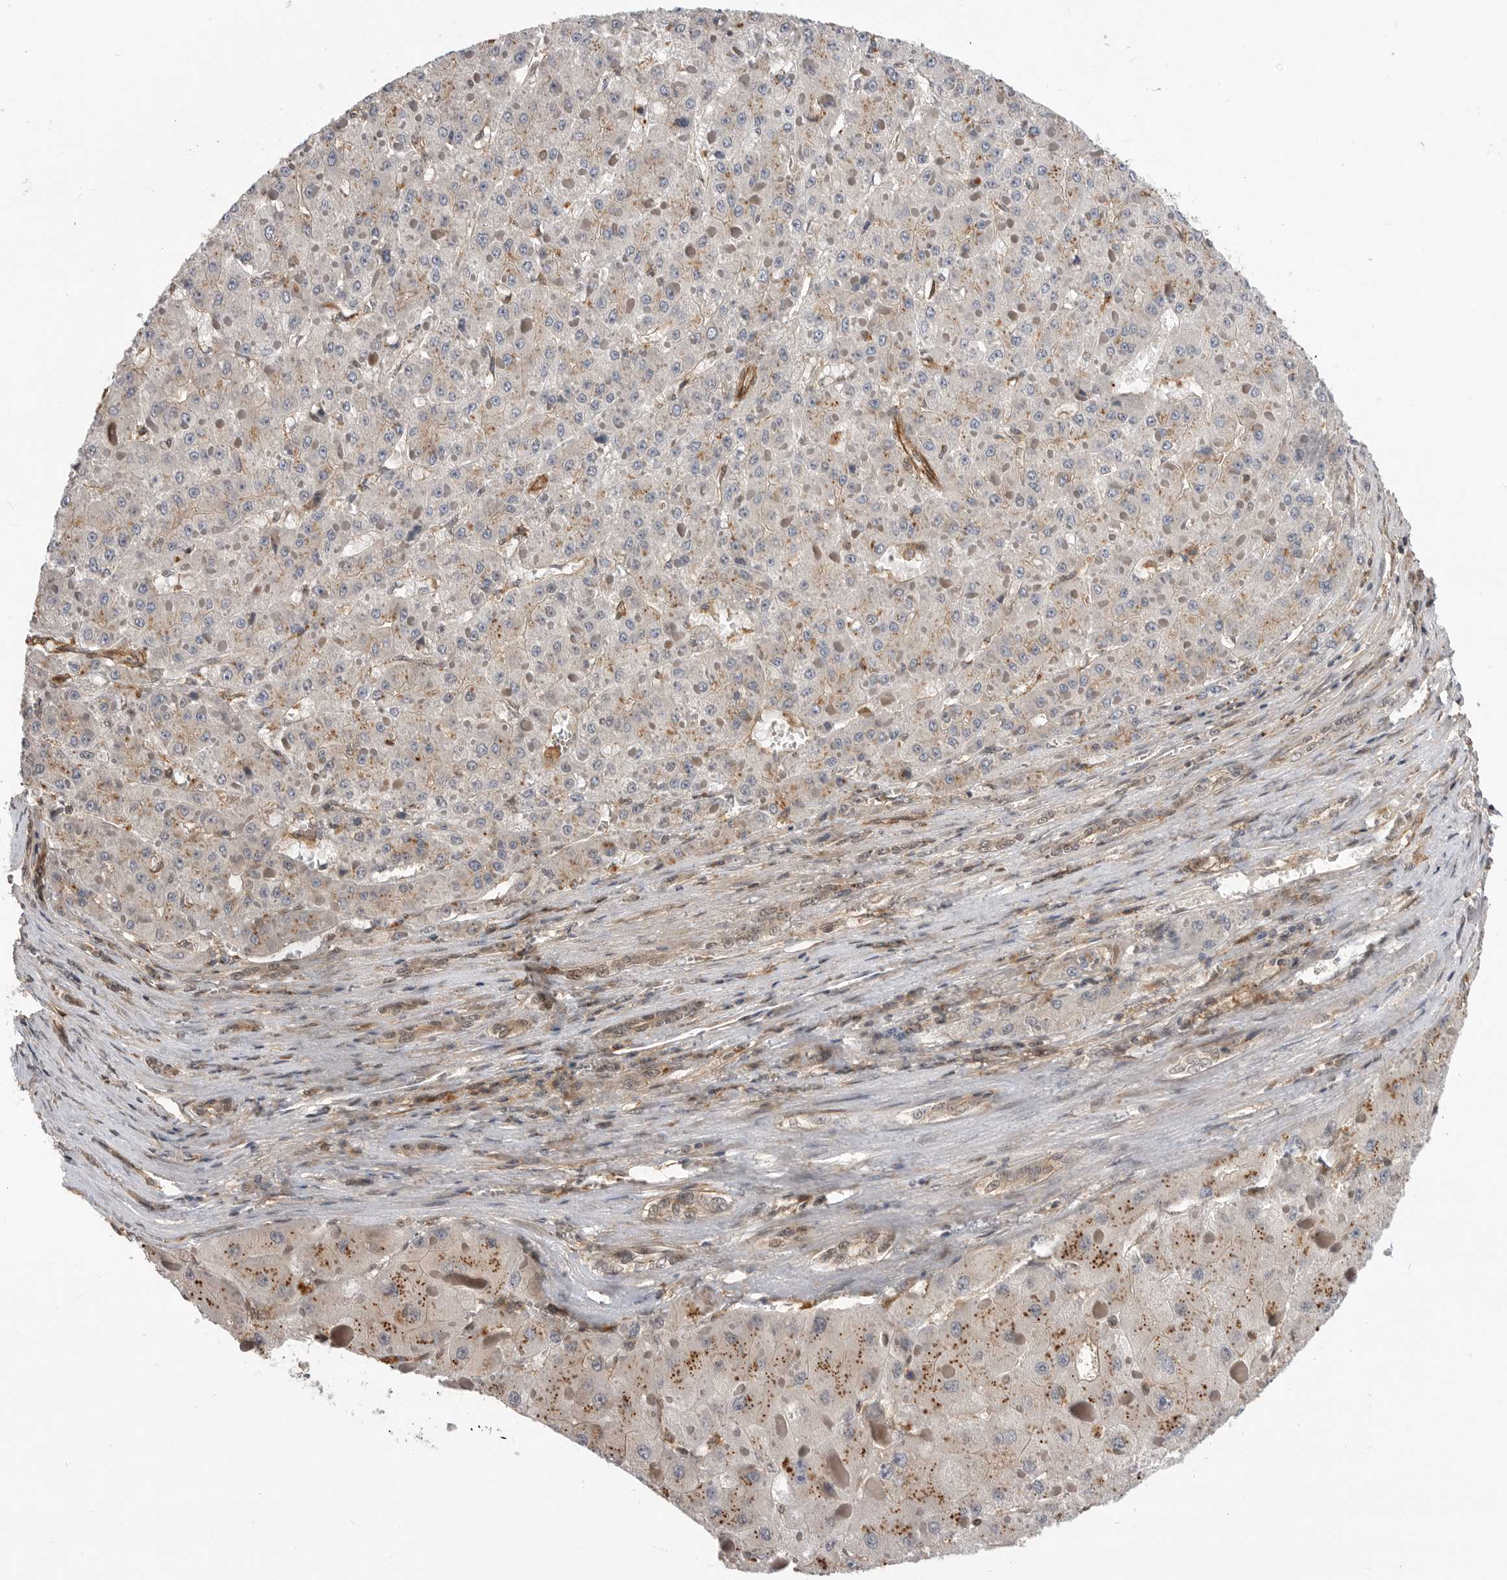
{"staining": {"intensity": "negative", "quantity": "none", "location": "none"}, "tissue": "liver cancer", "cell_type": "Tumor cells", "image_type": "cancer", "snomed": [{"axis": "morphology", "description": "Carcinoma, Hepatocellular, NOS"}, {"axis": "topography", "description": "Liver"}], "caption": "Tumor cells are negative for protein expression in human liver cancer (hepatocellular carcinoma).", "gene": "TRIM56", "patient": {"sex": "female", "age": 73}}